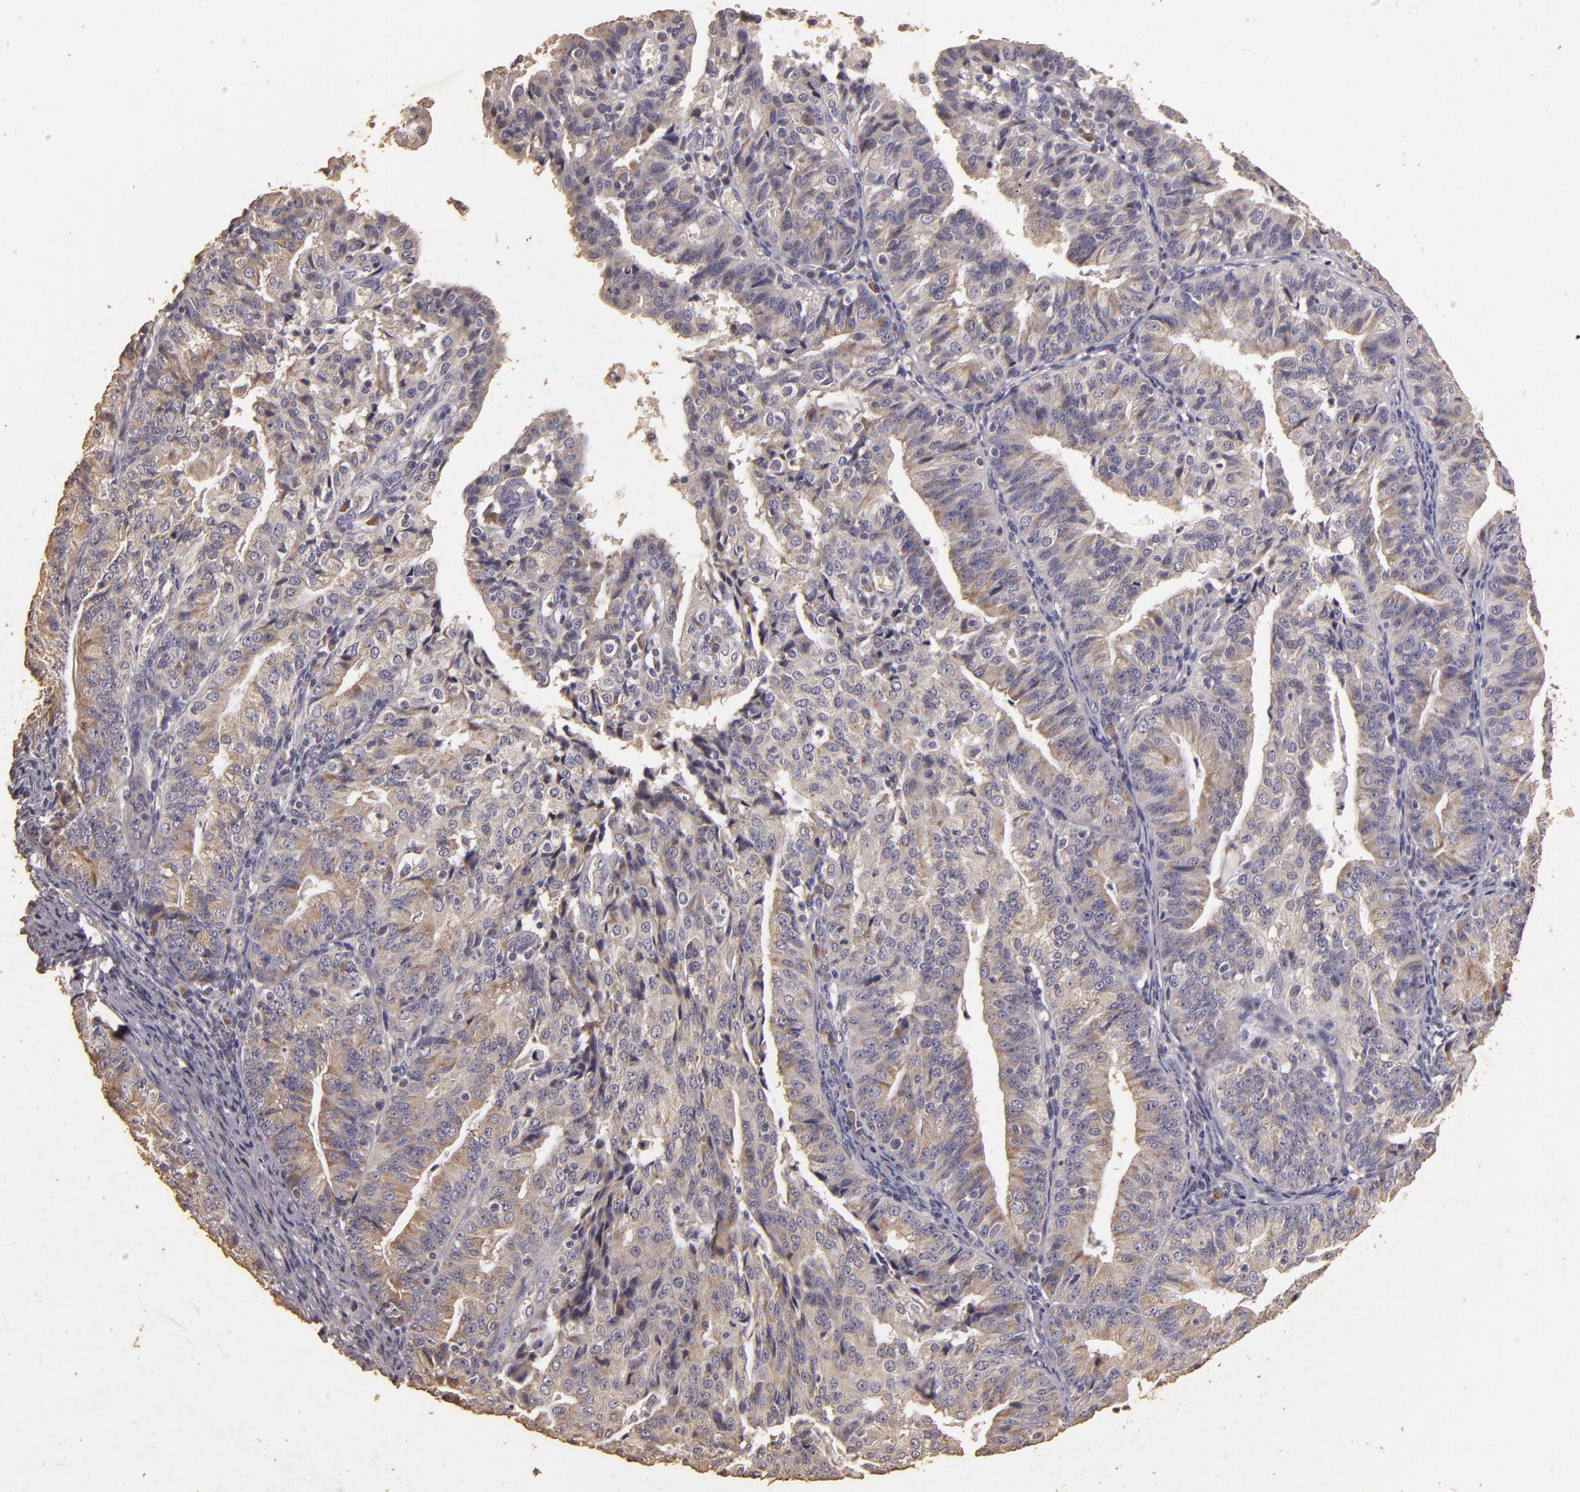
{"staining": {"intensity": "weak", "quantity": "25%-75%", "location": "cytoplasmic/membranous"}, "tissue": "endometrial cancer", "cell_type": "Tumor cells", "image_type": "cancer", "snomed": [{"axis": "morphology", "description": "Adenocarcinoma, NOS"}, {"axis": "topography", "description": "Endometrium"}], "caption": "Immunohistochemistry image of endometrial adenocarcinoma stained for a protein (brown), which exhibits low levels of weak cytoplasmic/membranous positivity in approximately 25%-75% of tumor cells.", "gene": "BCL2L13", "patient": {"sex": "female", "age": 56}}